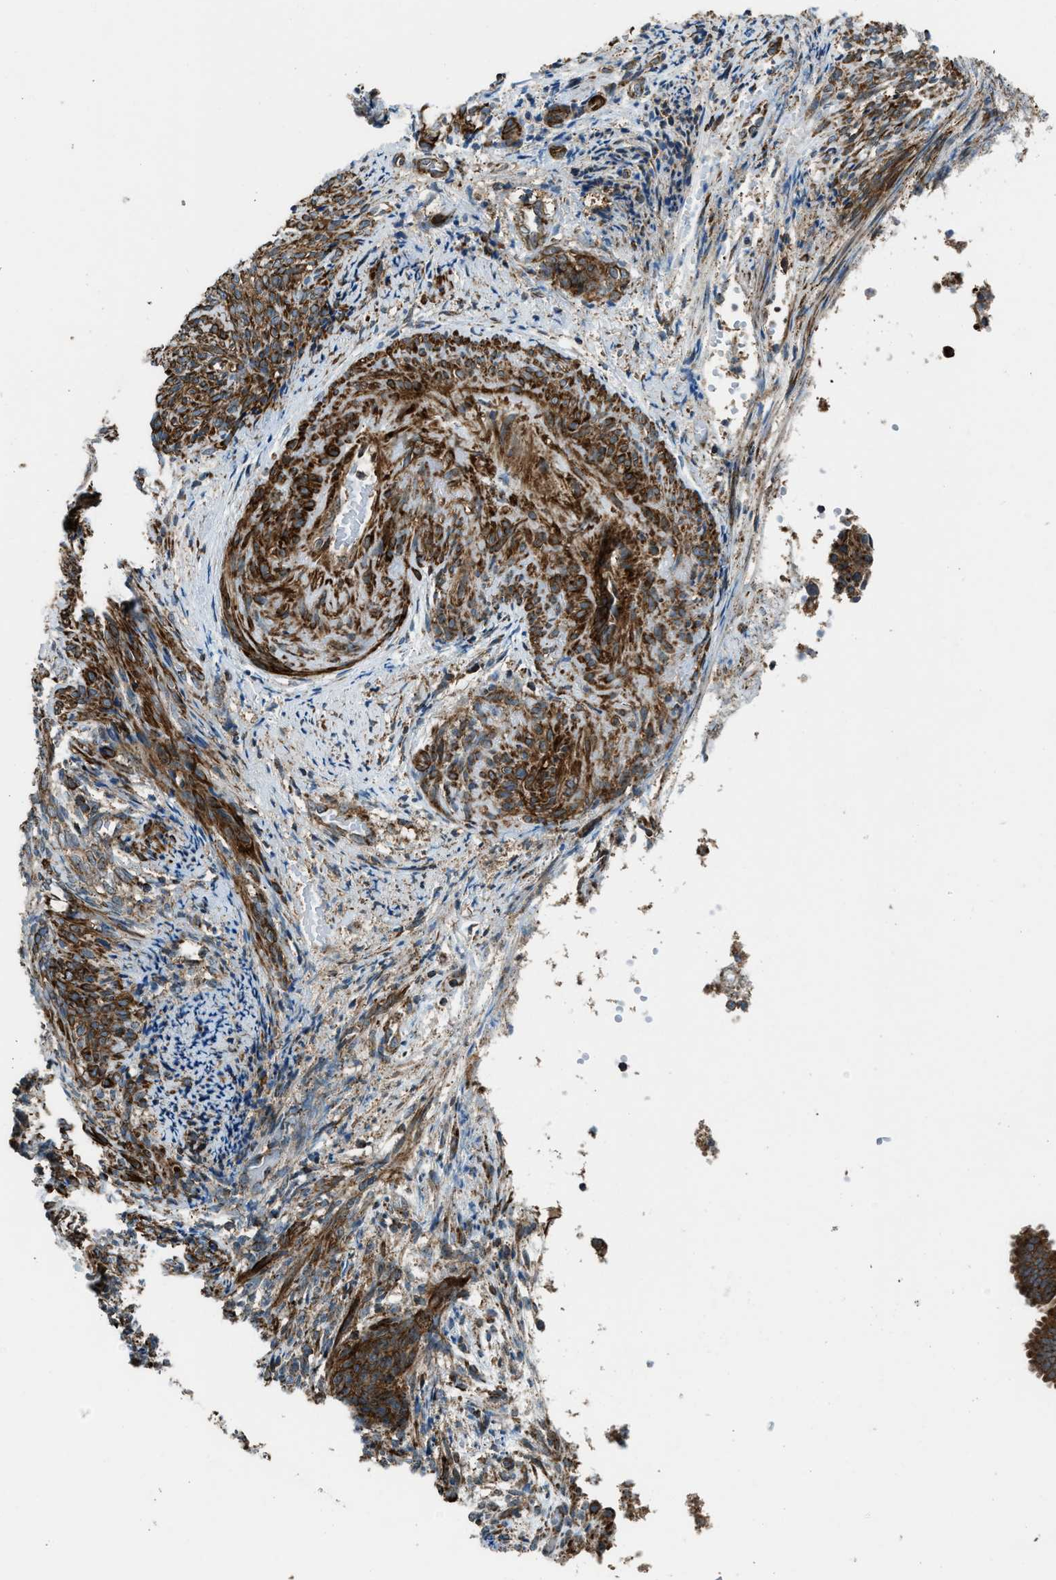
{"staining": {"intensity": "strong", "quantity": ">75%", "location": "cytoplasmic/membranous"}, "tissue": "endometrial cancer", "cell_type": "Tumor cells", "image_type": "cancer", "snomed": [{"axis": "morphology", "description": "Adenocarcinoma, NOS"}, {"axis": "topography", "description": "Endometrium"}], "caption": "Immunohistochemistry (DAB) staining of endometrial cancer shows strong cytoplasmic/membranous protein expression in approximately >75% of tumor cells.", "gene": "SESN2", "patient": {"sex": "female", "age": 58}}